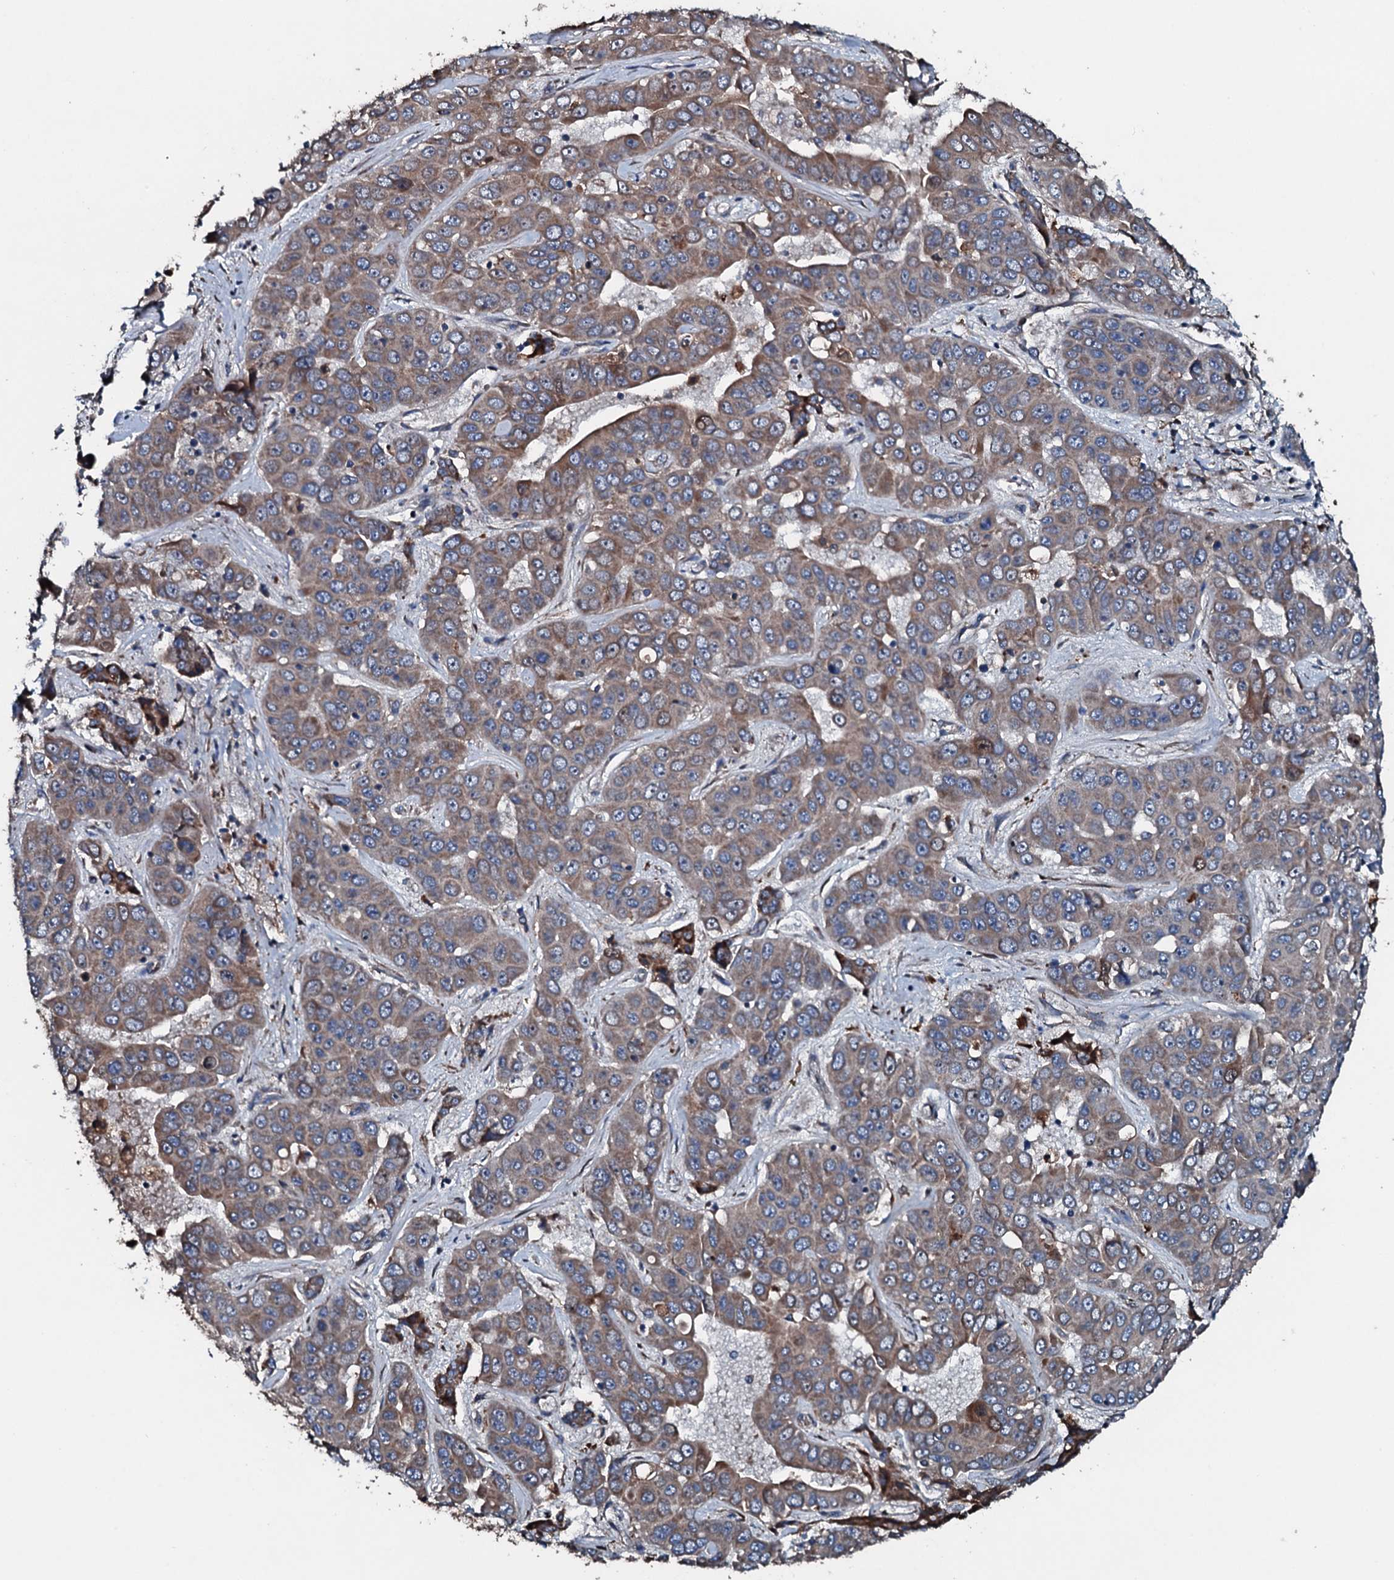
{"staining": {"intensity": "moderate", "quantity": ">75%", "location": "cytoplasmic/membranous"}, "tissue": "liver cancer", "cell_type": "Tumor cells", "image_type": "cancer", "snomed": [{"axis": "morphology", "description": "Cholangiocarcinoma"}, {"axis": "topography", "description": "Liver"}], "caption": "Liver cancer was stained to show a protein in brown. There is medium levels of moderate cytoplasmic/membranous staining in about >75% of tumor cells.", "gene": "ACSS3", "patient": {"sex": "female", "age": 52}}